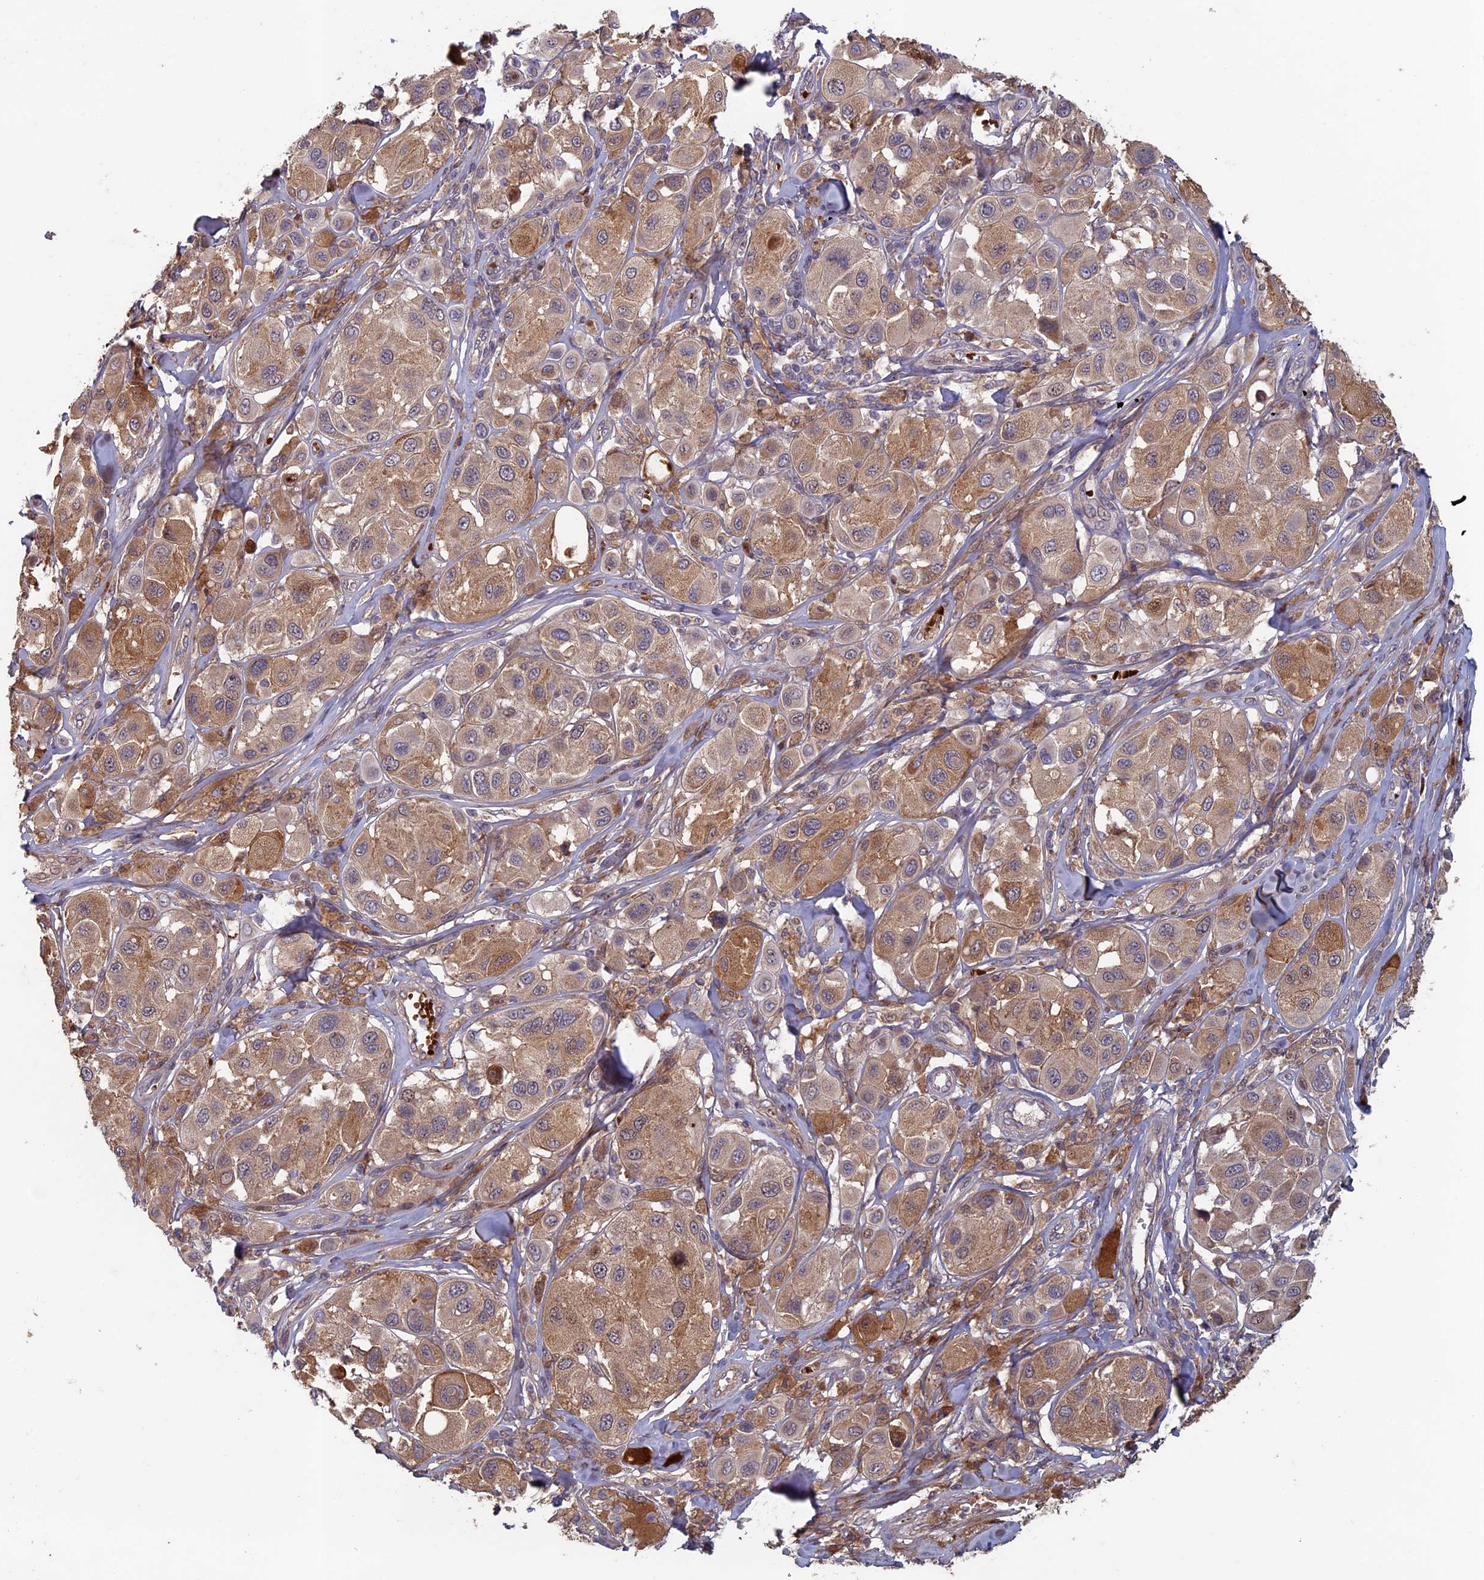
{"staining": {"intensity": "moderate", "quantity": "25%-75%", "location": "cytoplasmic/membranous"}, "tissue": "melanoma", "cell_type": "Tumor cells", "image_type": "cancer", "snomed": [{"axis": "morphology", "description": "Malignant melanoma, Metastatic site"}, {"axis": "topography", "description": "Skin"}], "caption": "Human malignant melanoma (metastatic site) stained for a protein (brown) shows moderate cytoplasmic/membranous positive expression in approximately 25%-75% of tumor cells.", "gene": "RCCD1", "patient": {"sex": "male", "age": 41}}